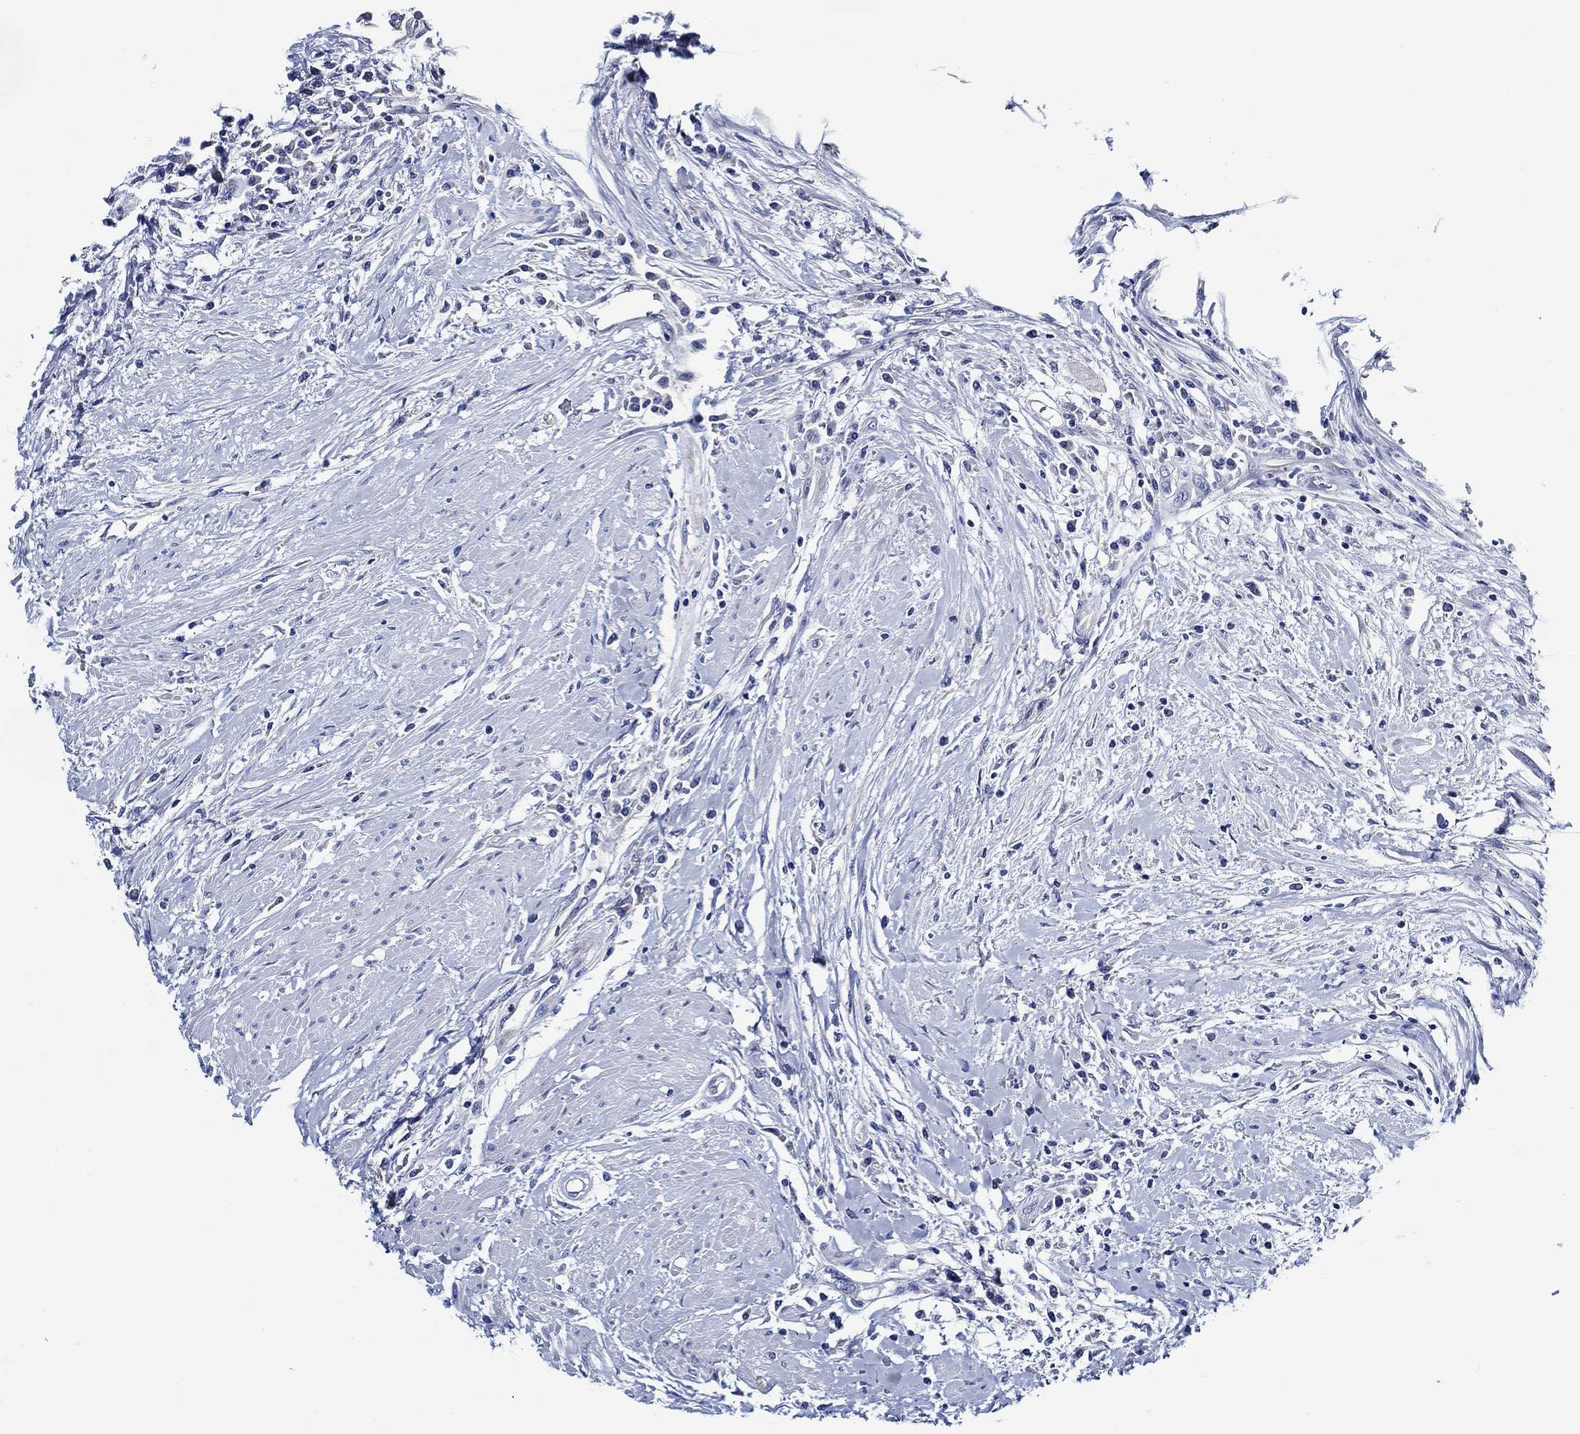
{"staining": {"intensity": "negative", "quantity": "none", "location": "none"}, "tissue": "colorectal cancer", "cell_type": "Tumor cells", "image_type": "cancer", "snomed": [{"axis": "morphology", "description": "Adenocarcinoma, NOS"}, {"axis": "topography", "description": "Rectum"}], "caption": "Adenocarcinoma (colorectal) was stained to show a protein in brown. There is no significant staining in tumor cells.", "gene": "SKOR1", "patient": {"sex": "male", "age": 59}}